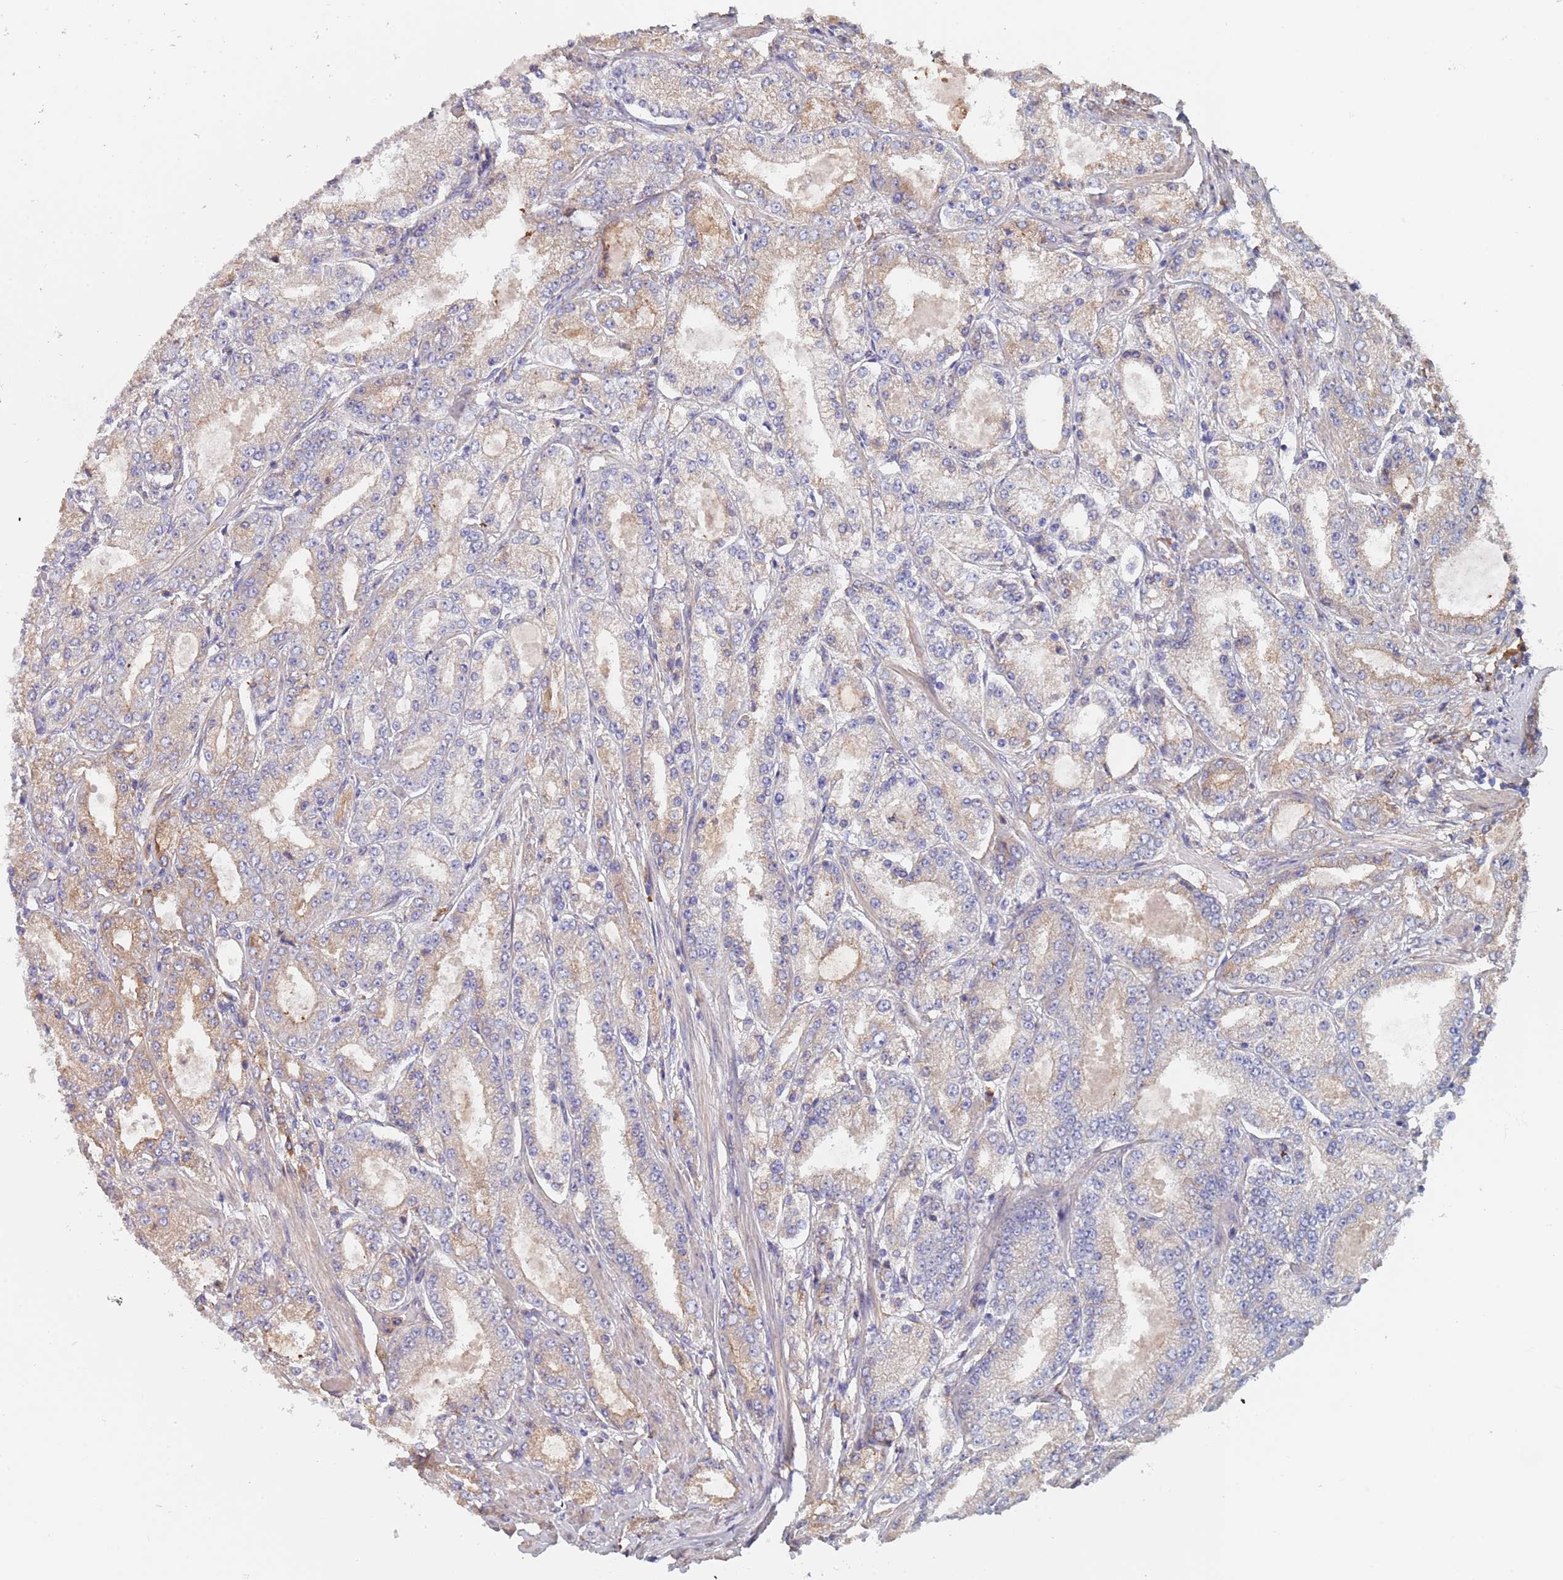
{"staining": {"intensity": "moderate", "quantity": "25%-75%", "location": "cytoplasmic/membranous"}, "tissue": "prostate cancer", "cell_type": "Tumor cells", "image_type": "cancer", "snomed": [{"axis": "morphology", "description": "Adenocarcinoma, High grade"}, {"axis": "topography", "description": "Prostate"}], "caption": "High-magnification brightfield microscopy of prostate cancer (high-grade adenocarcinoma) stained with DAB (brown) and counterstained with hematoxylin (blue). tumor cells exhibit moderate cytoplasmic/membranous positivity is seen in about25%-75% of cells. (DAB (3,3'-diaminobenzidine) IHC, brown staining for protein, blue staining for nuclei).", "gene": "DCUN1D3", "patient": {"sex": "male", "age": 68}}